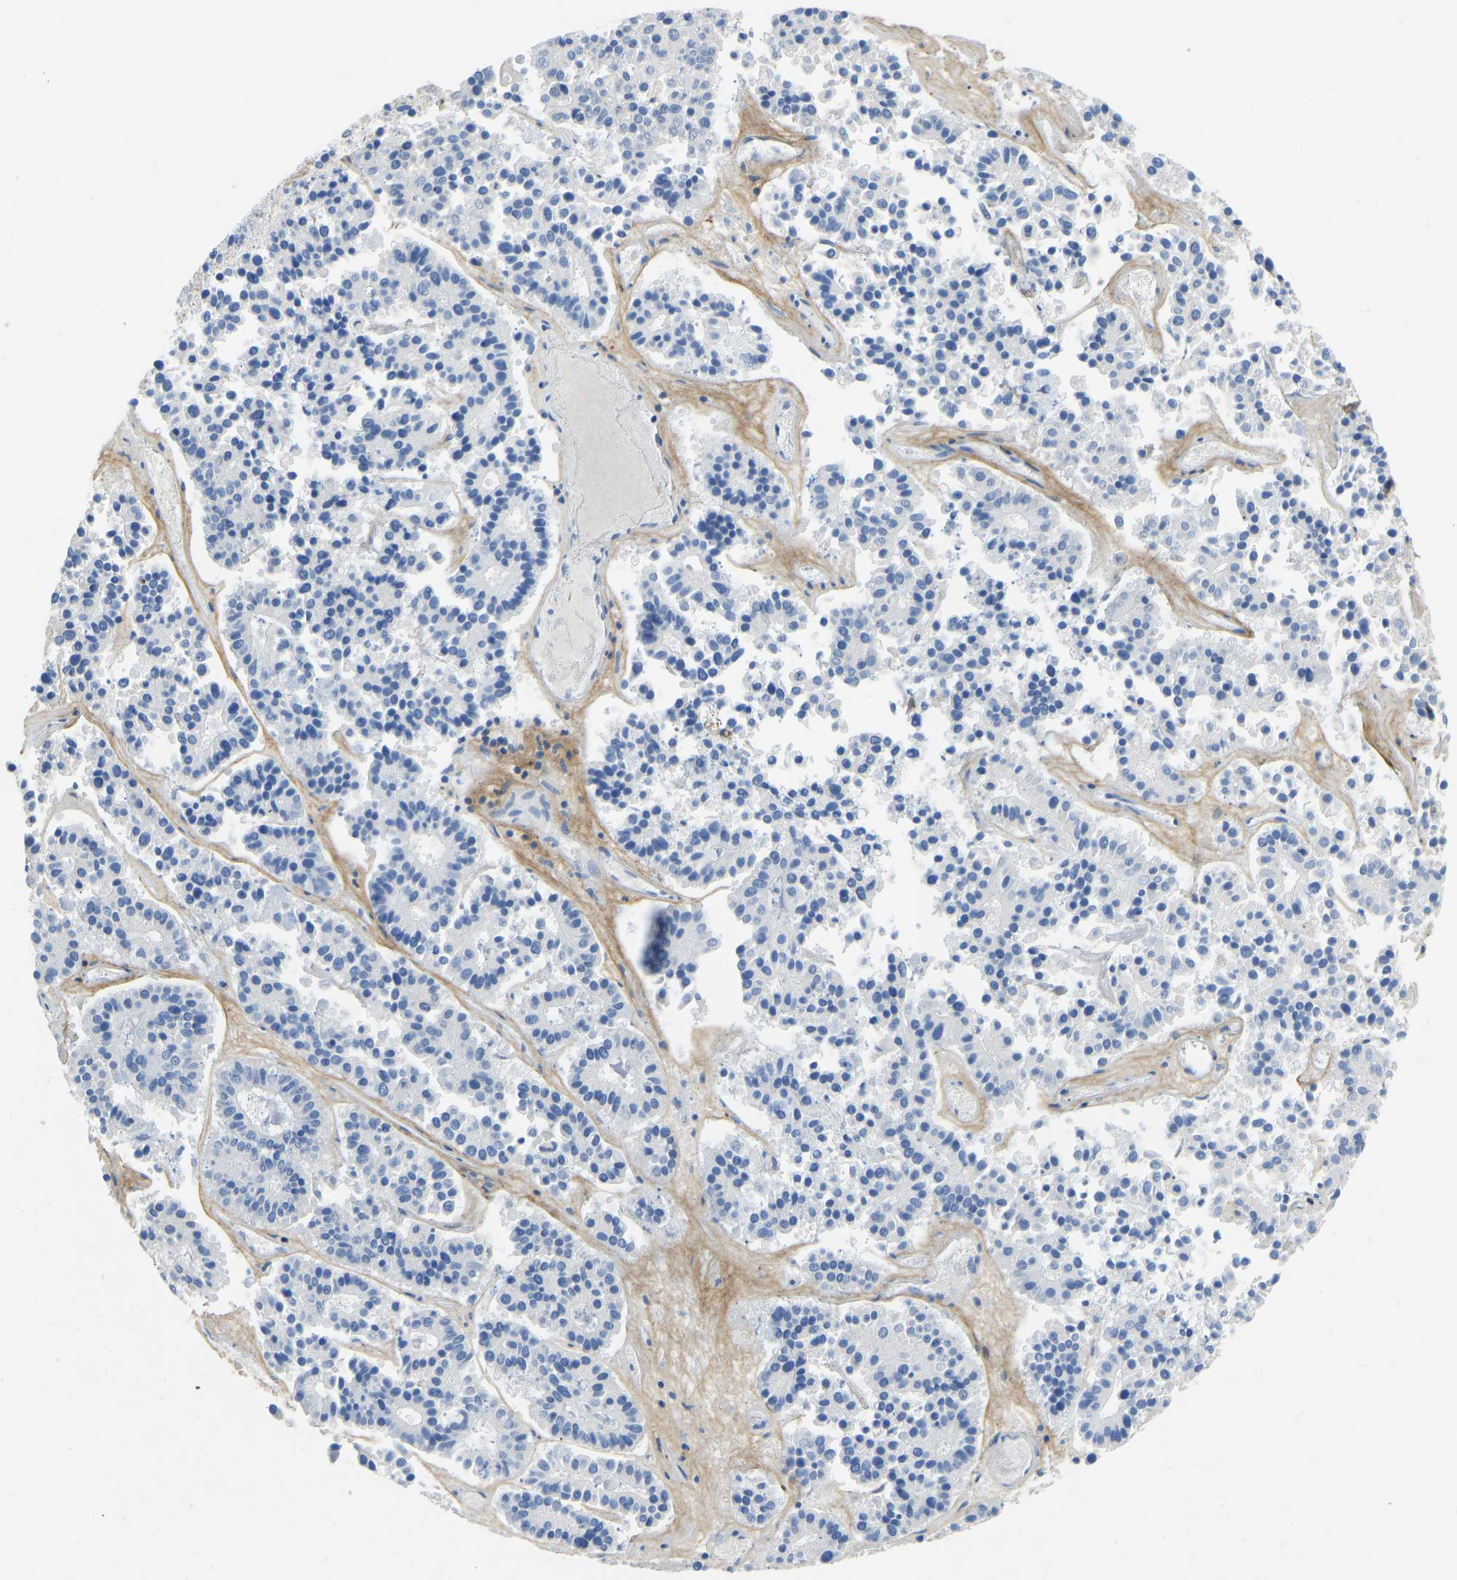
{"staining": {"intensity": "negative", "quantity": "none", "location": "none"}, "tissue": "pancreatic cancer", "cell_type": "Tumor cells", "image_type": "cancer", "snomed": [{"axis": "morphology", "description": "Adenocarcinoma, NOS"}, {"axis": "topography", "description": "Pancreas"}], "caption": "Histopathology image shows no significant protein positivity in tumor cells of adenocarcinoma (pancreatic).", "gene": "TECTA", "patient": {"sex": "male", "age": 50}}